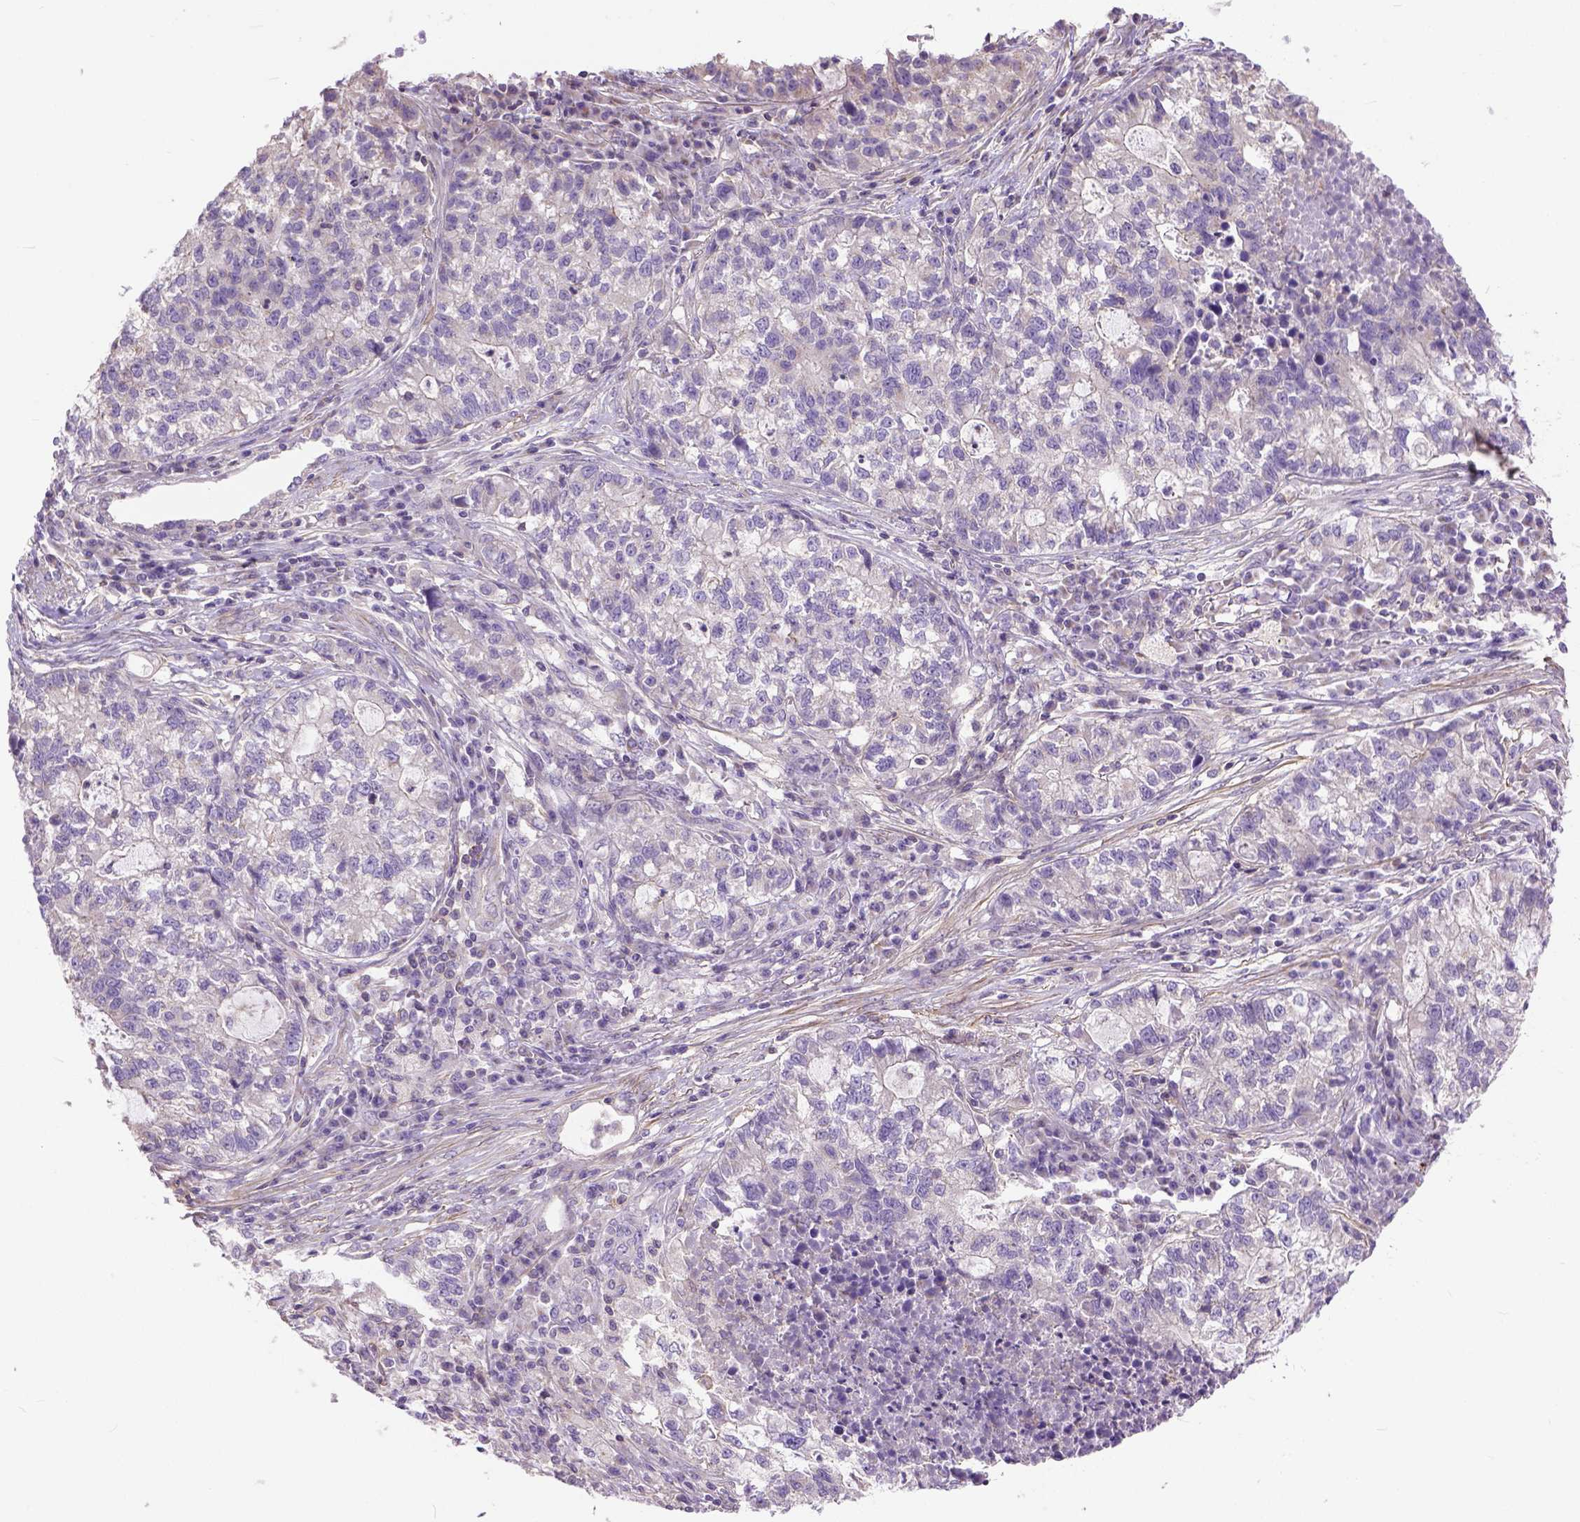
{"staining": {"intensity": "negative", "quantity": "none", "location": "none"}, "tissue": "lung cancer", "cell_type": "Tumor cells", "image_type": "cancer", "snomed": [{"axis": "morphology", "description": "Adenocarcinoma, NOS"}, {"axis": "topography", "description": "Lung"}], "caption": "This is a image of IHC staining of lung cancer (adenocarcinoma), which shows no expression in tumor cells. The staining was performed using DAB to visualize the protein expression in brown, while the nuclei were stained in blue with hematoxylin (Magnification: 20x).", "gene": "BANF2", "patient": {"sex": "male", "age": 57}}